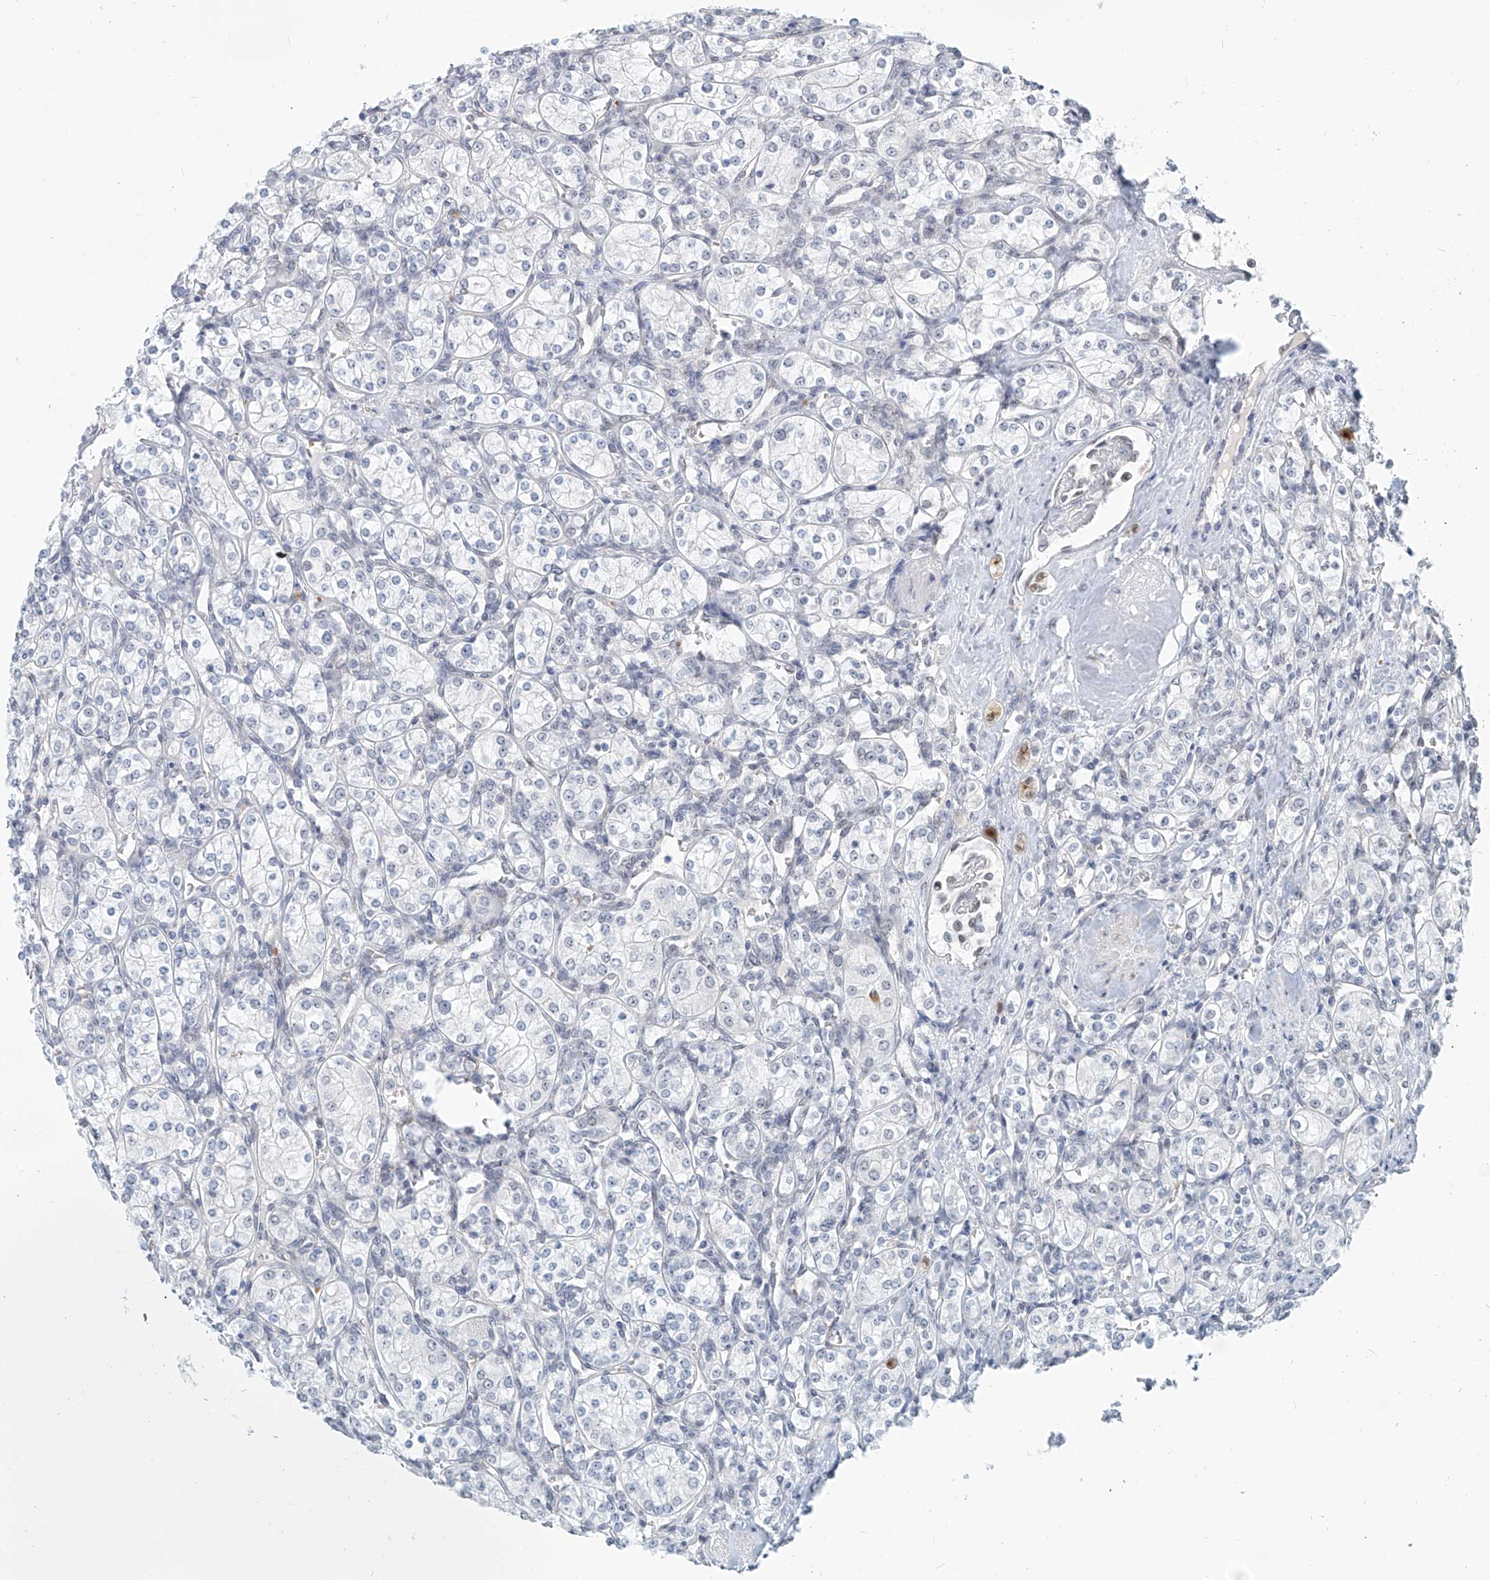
{"staining": {"intensity": "negative", "quantity": "none", "location": "none"}, "tissue": "renal cancer", "cell_type": "Tumor cells", "image_type": "cancer", "snomed": [{"axis": "morphology", "description": "Adenocarcinoma, NOS"}, {"axis": "topography", "description": "Kidney"}], "caption": "A high-resolution photomicrograph shows immunohistochemistry staining of renal cancer (adenocarcinoma), which demonstrates no significant expression in tumor cells.", "gene": "SASH1", "patient": {"sex": "male", "age": 77}}